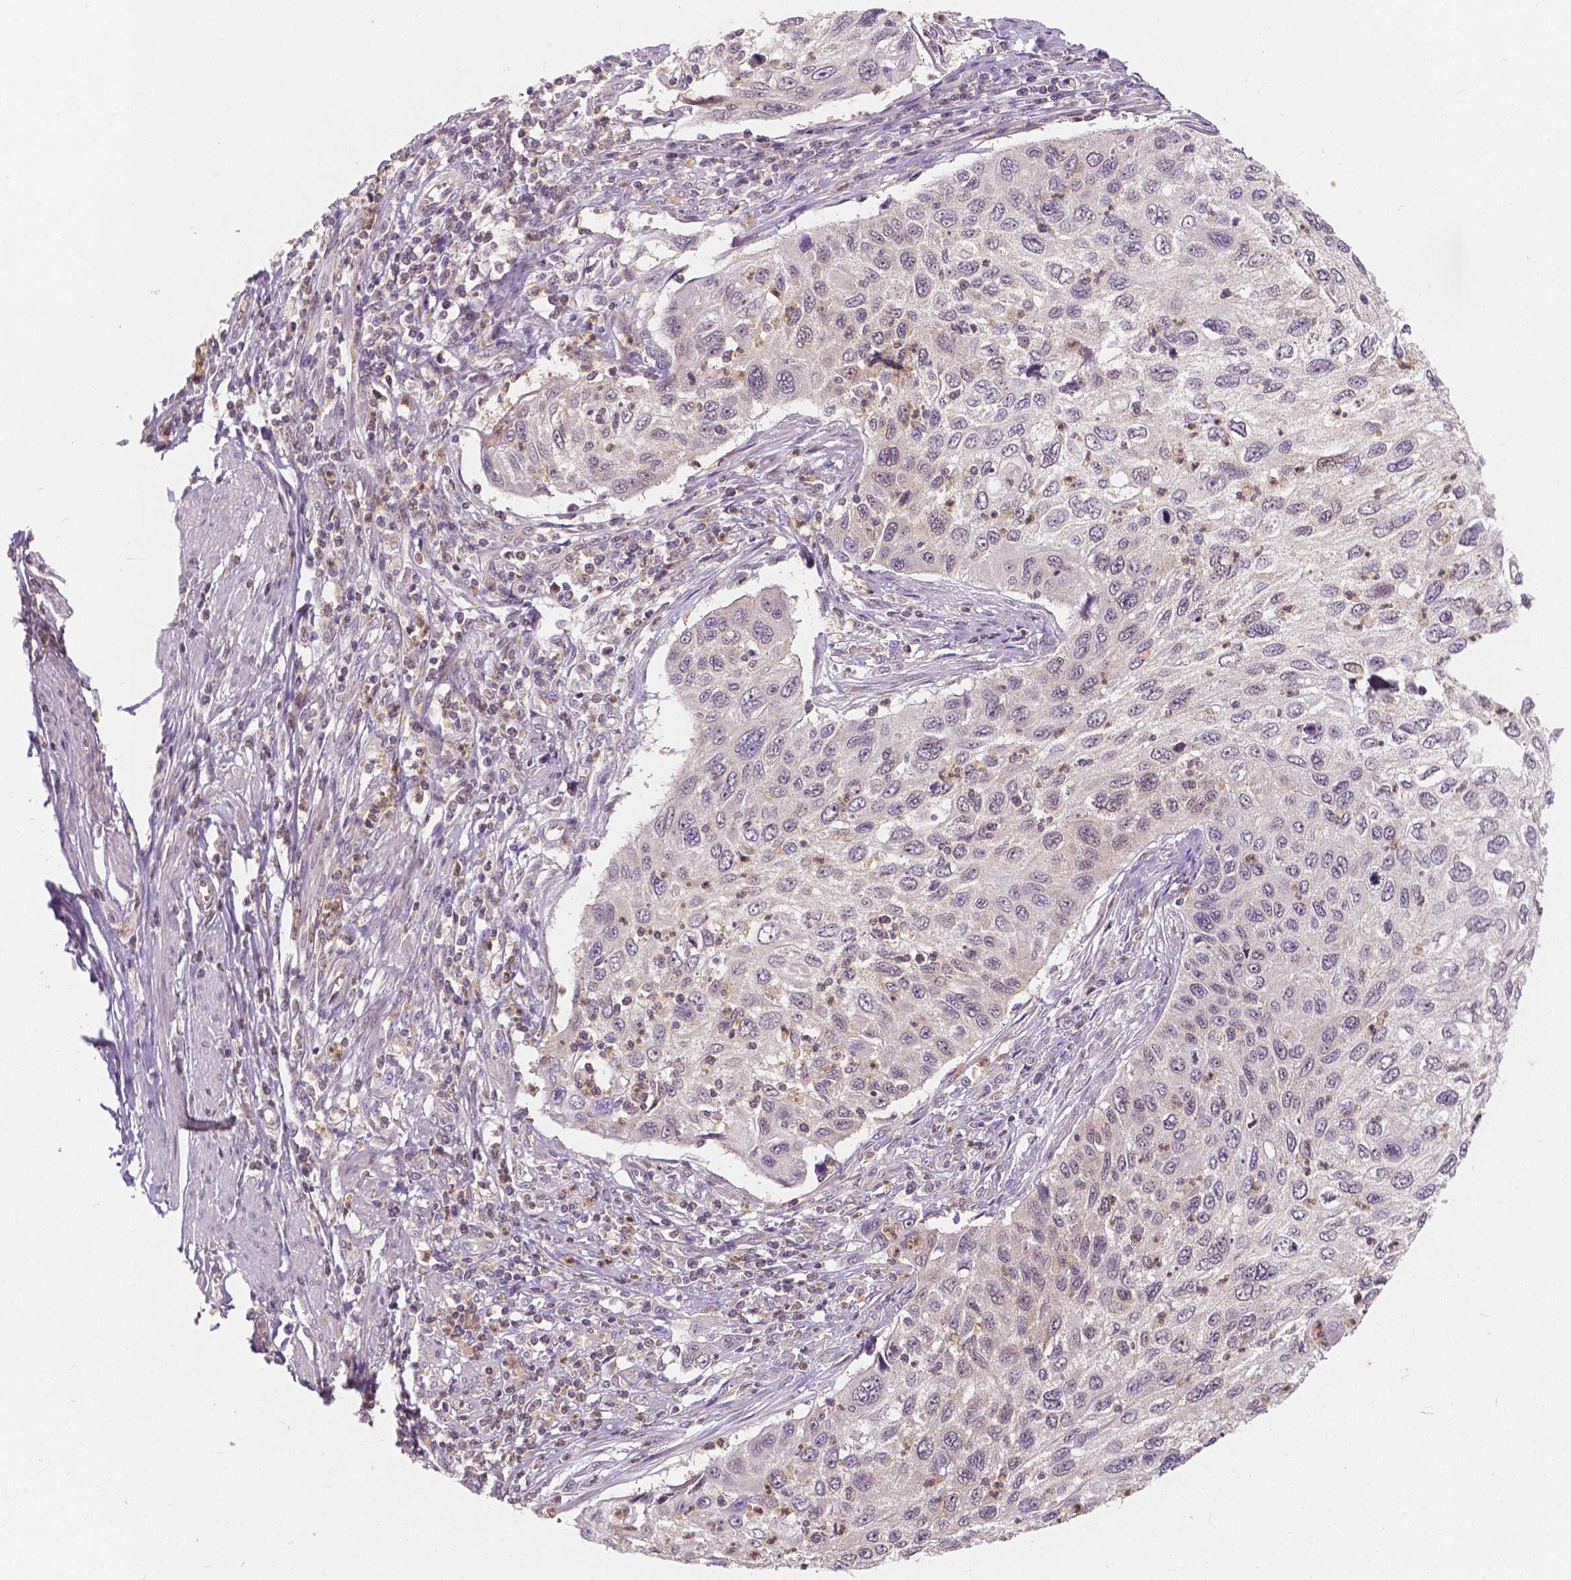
{"staining": {"intensity": "negative", "quantity": "none", "location": "none"}, "tissue": "cervical cancer", "cell_type": "Tumor cells", "image_type": "cancer", "snomed": [{"axis": "morphology", "description": "Squamous cell carcinoma, NOS"}, {"axis": "topography", "description": "Cervix"}], "caption": "DAB immunohistochemical staining of cervical cancer (squamous cell carcinoma) demonstrates no significant positivity in tumor cells. (DAB (3,3'-diaminobenzidine) immunohistochemistry (IHC), high magnification).", "gene": "NAPRT", "patient": {"sex": "female", "age": 70}}